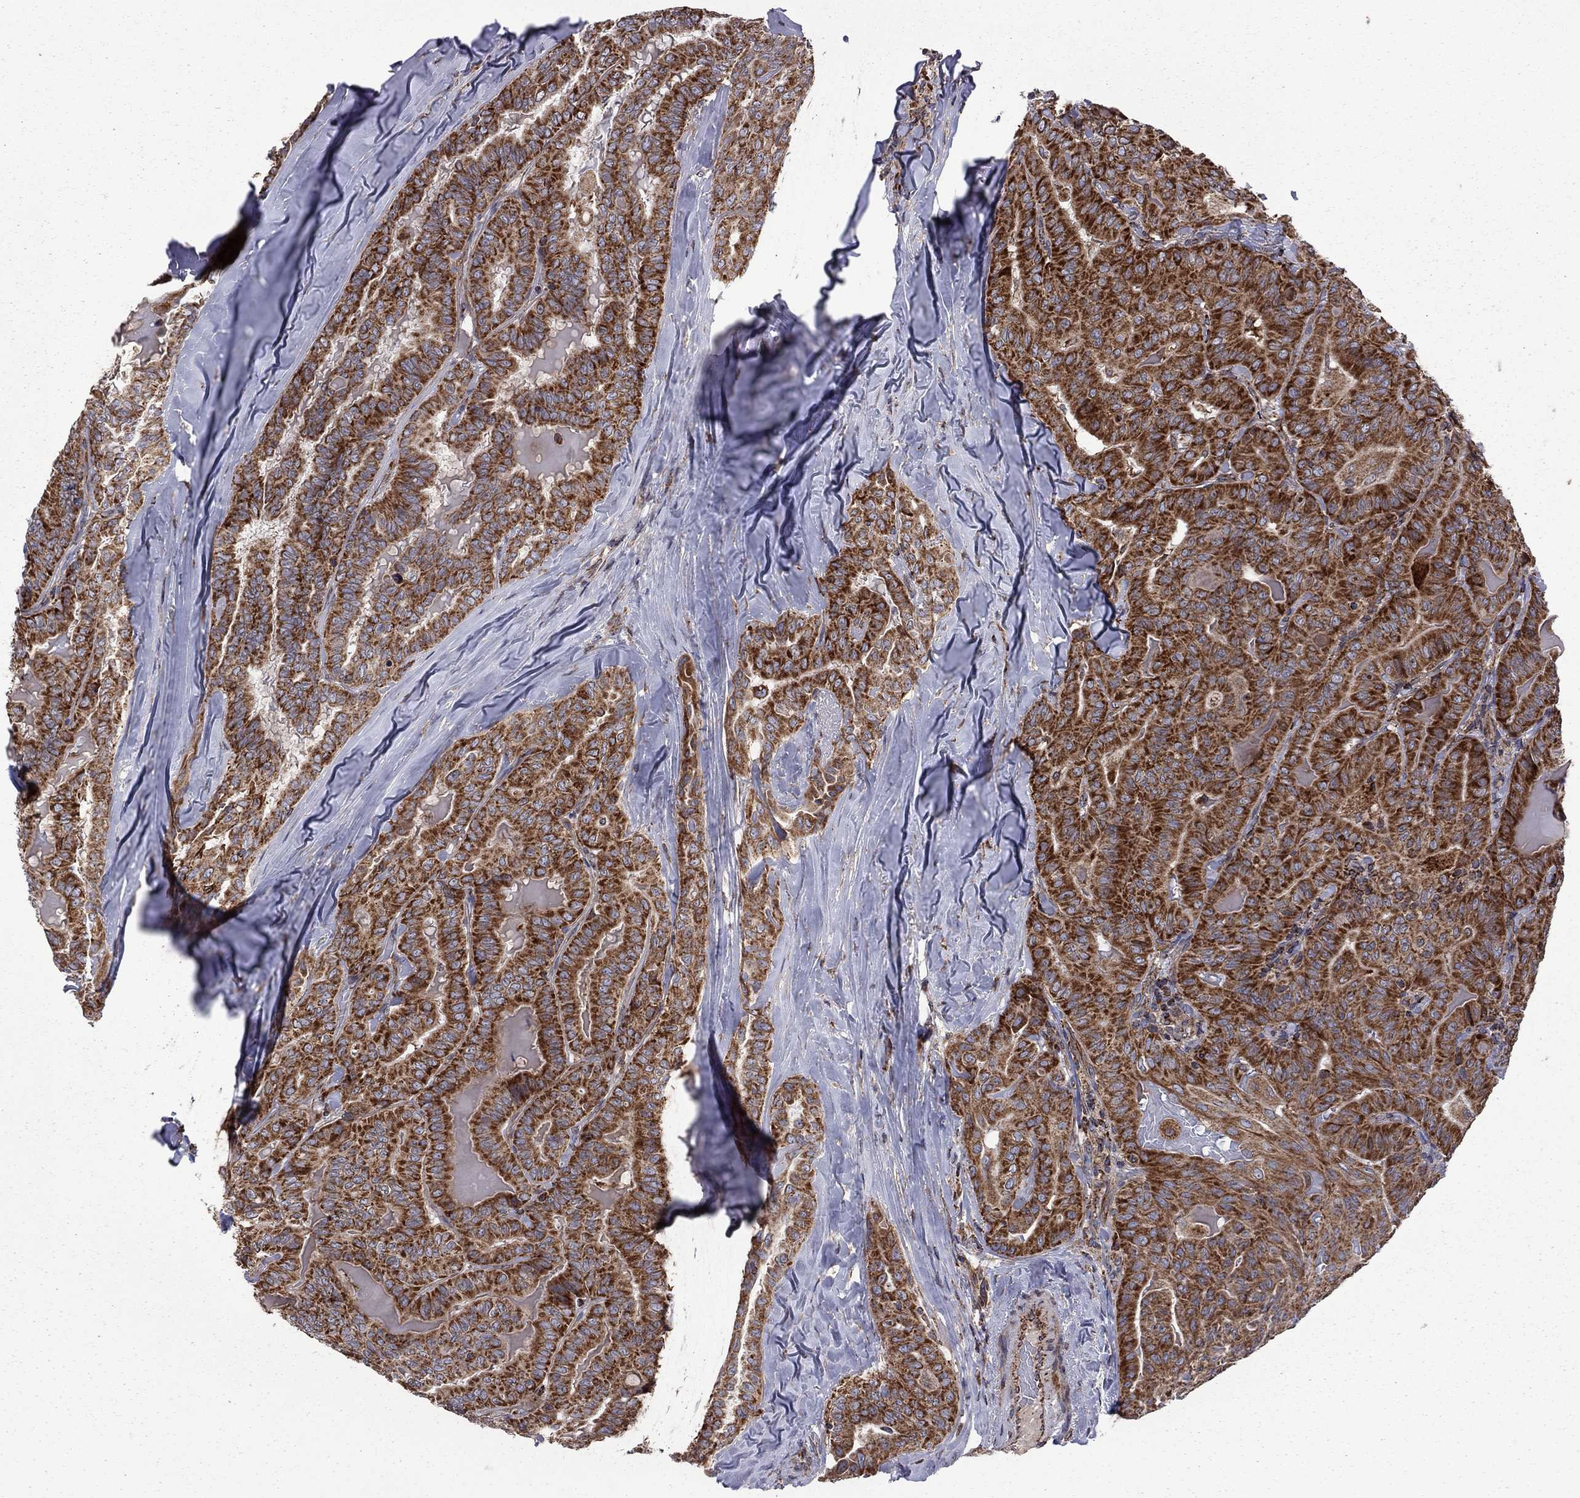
{"staining": {"intensity": "strong", "quantity": ">75%", "location": "cytoplasmic/membranous"}, "tissue": "thyroid cancer", "cell_type": "Tumor cells", "image_type": "cancer", "snomed": [{"axis": "morphology", "description": "Papillary adenocarcinoma, NOS"}, {"axis": "topography", "description": "Thyroid gland"}], "caption": "High-magnification brightfield microscopy of thyroid papillary adenocarcinoma stained with DAB (brown) and counterstained with hematoxylin (blue). tumor cells exhibit strong cytoplasmic/membranous positivity is identified in about>75% of cells.", "gene": "CLPTM1", "patient": {"sex": "female", "age": 68}}